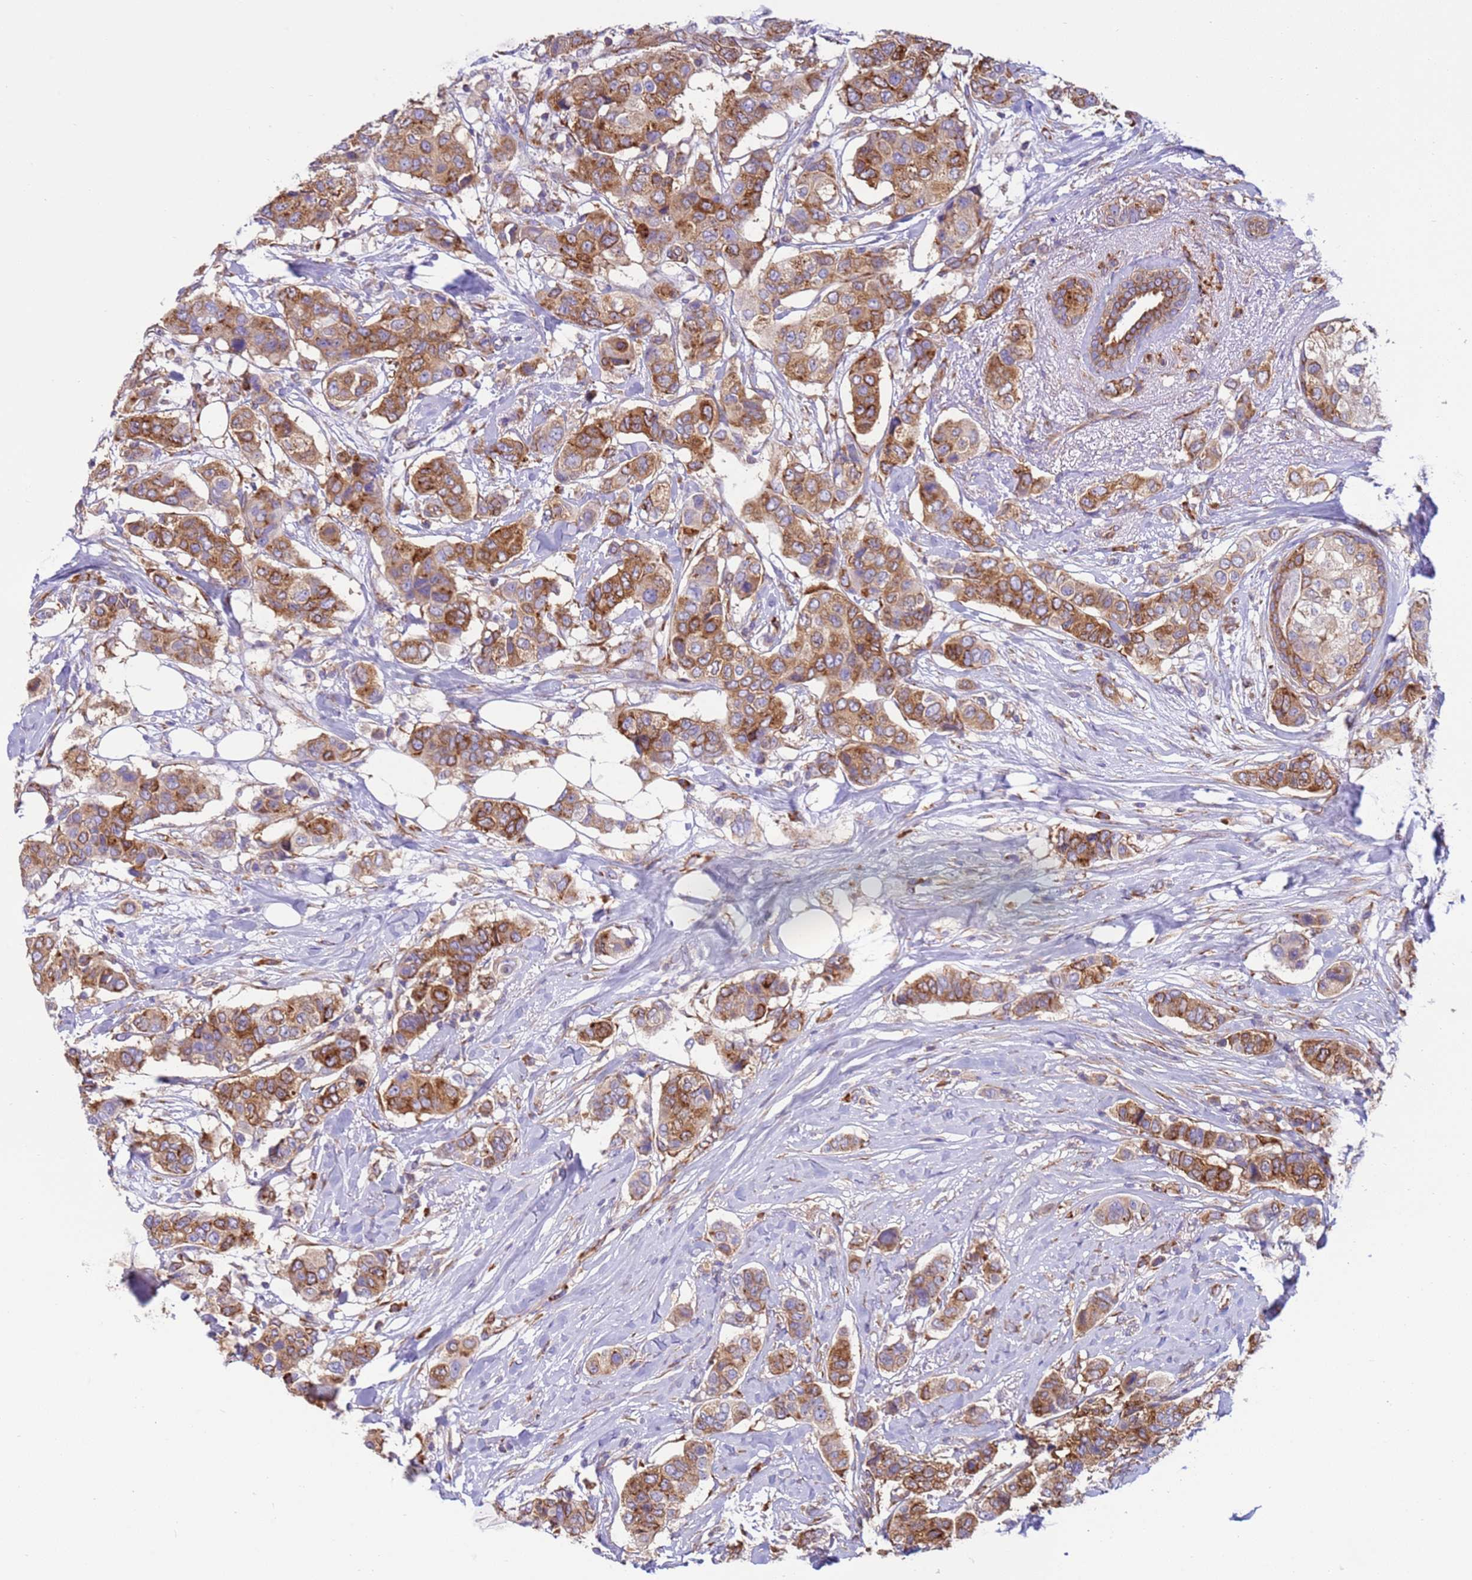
{"staining": {"intensity": "strong", "quantity": "25%-75%", "location": "cytoplasmic/membranous"}, "tissue": "breast cancer", "cell_type": "Tumor cells", "image_type": "cancer", "snomed": [{"axis": "morphology", "description": "Lobular carcinoma"}, {"axis": "topography", "description": "Breast"}], "caption": "Protein staining exhibits strong cytoplasmic/membranous staining in about 25%-75% of tumor cells in breast lobular carcinoma.", "gene": "VARS1", "patient": {"sex": "female", "age": 51}}